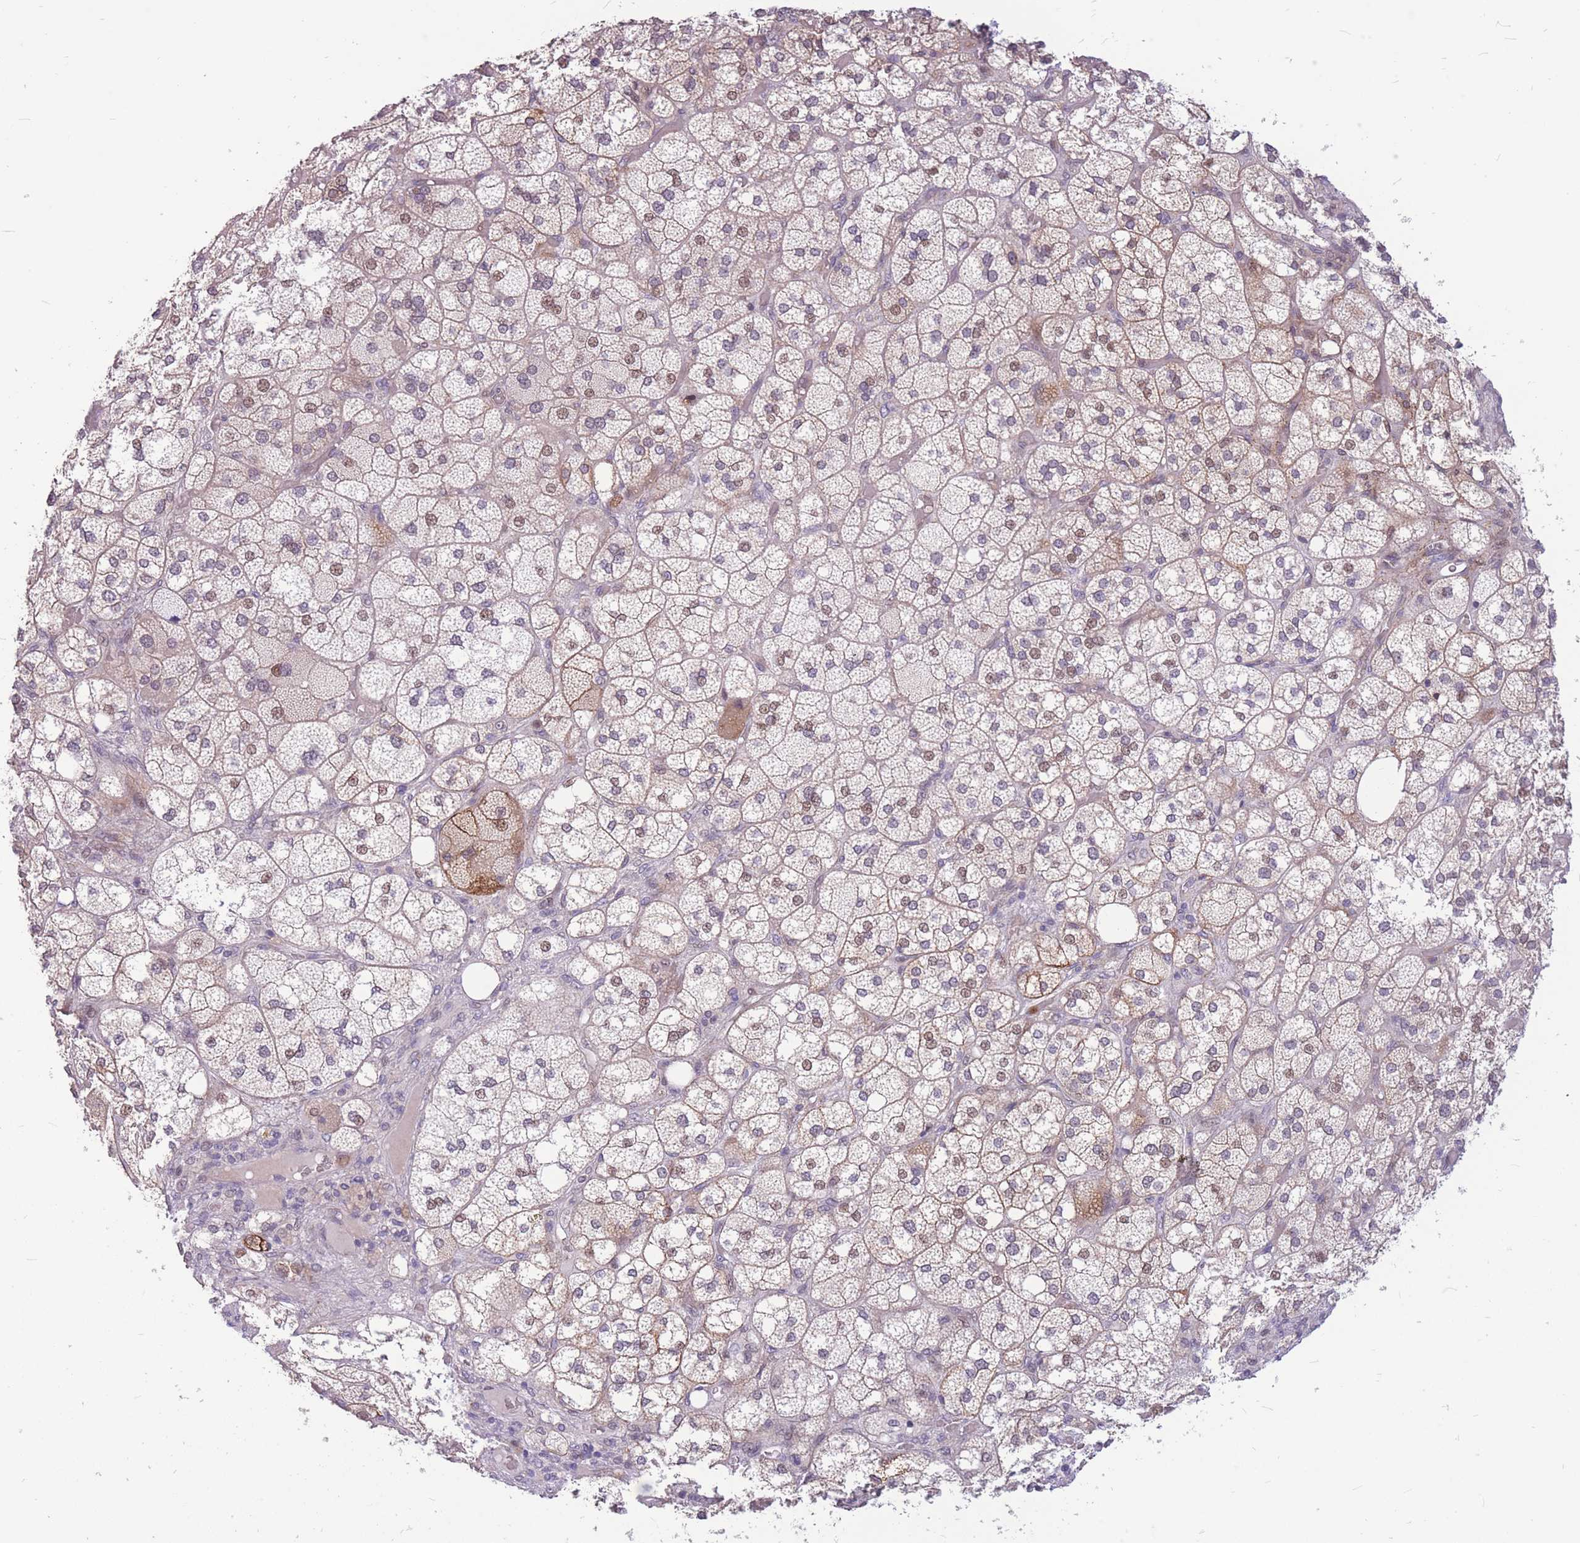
{"staining": {"intensity": "moderate", "quantity": "25%-75%", "location": "cytoplasmic/membranous,nuclear"}, "tissue": "adrenal gland", "cell_type": "Glandular cells", "image_type": "normal", "snomed": [{"axis": "morphology", "description": "Normal tissue, NOS"}, {"axis": "topography", "description": "Adrenal gland"}], "caption": "Protein staining displays moderate cytoplasmic/membranous,nuclear positivity in about 25%-75% of glandular cells in benign adrenal gland.", "gene": "TCF20", "patient": {"sex": "male", "age": 61}}